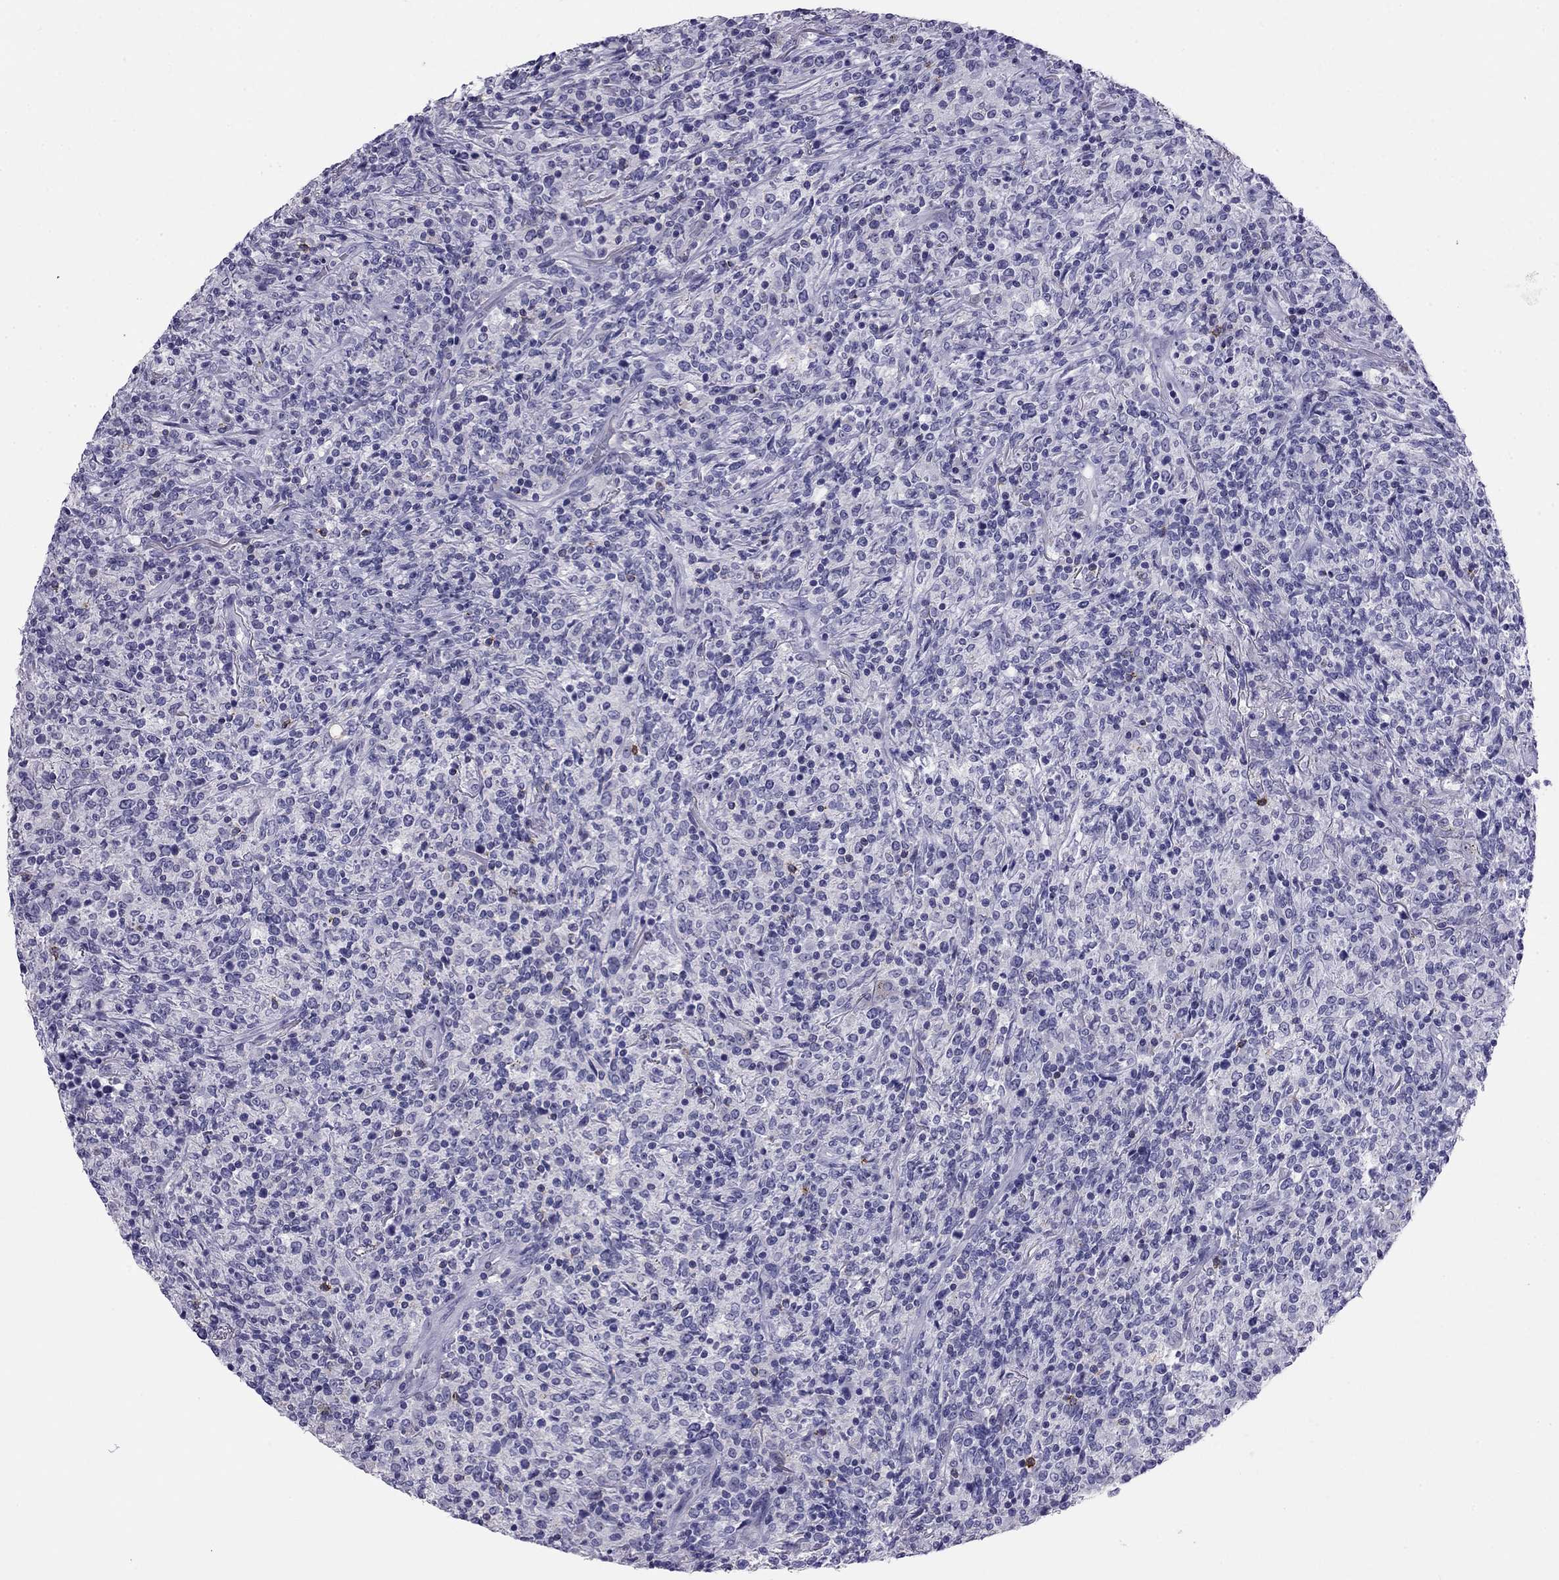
{"staining": {"intensity": "negative", "quantity": "none", "location": "none"}, "tissue": "lymphoma", "cell_type": "Tumor cells", "image_type": "cancer", "snomed": [{"axis": "morphology", "description": "Malignant lymphoma, non-Hodgkin's type, High grade"}, {"axis": "topography", "description": "Lung"}], "caption": "This is an immunohistochemistry (IHC) histopathology image of lymphoma. There is no positivity in tumor cells.", "gene": "ODF4", "patient": {"sex": "male", "age": 79}}